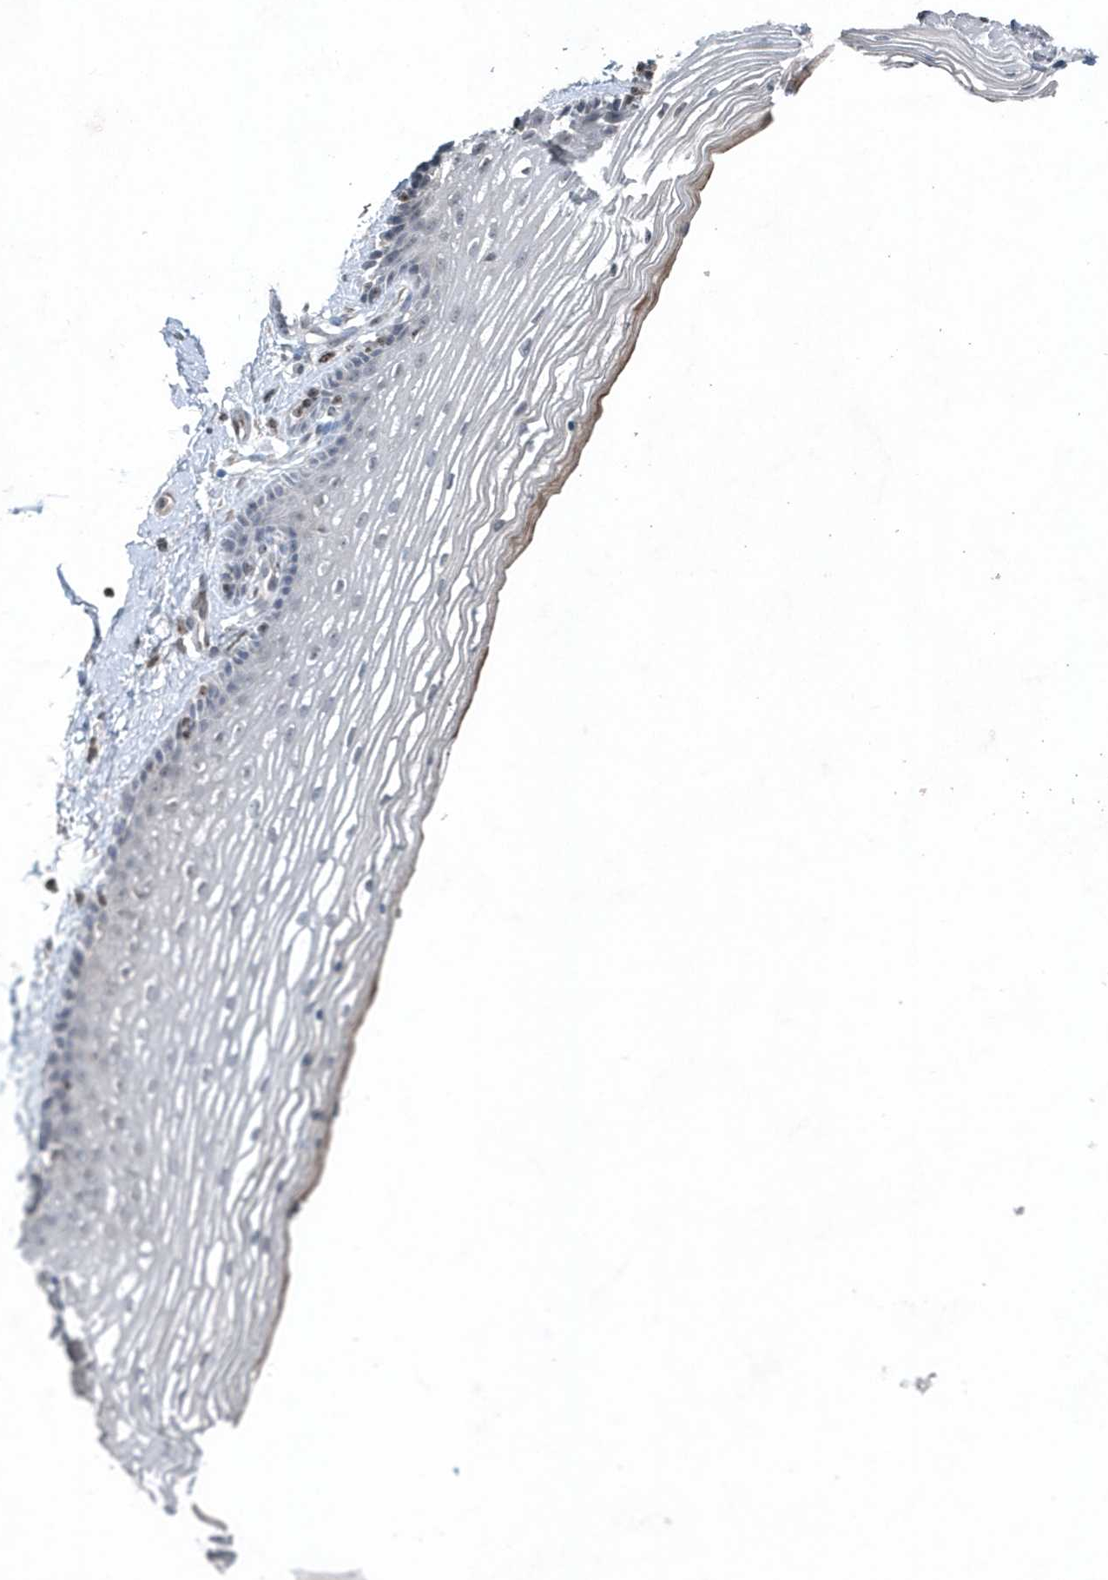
{"staining": {"intensity": "negative", "quantity": "none", "location": "none"}, "tissue": "vagina", "cell_type": "Squamous epithelial cells", "image_type": "normal", "snomed": [{"axis": "morphology", "description": "Normal tissue, NOS"}, {"axis": "topography", "description": "Vagina"}], "caption": "Unremarkable vagina was stained to show a protein in brown. There is no significant positivity in squamous epithelial cells. (Immunohistochemistry, brightfield microscopy, high magnification).", "gene": "QTRT2", "patient": {"sex": "female", "age": 46}}